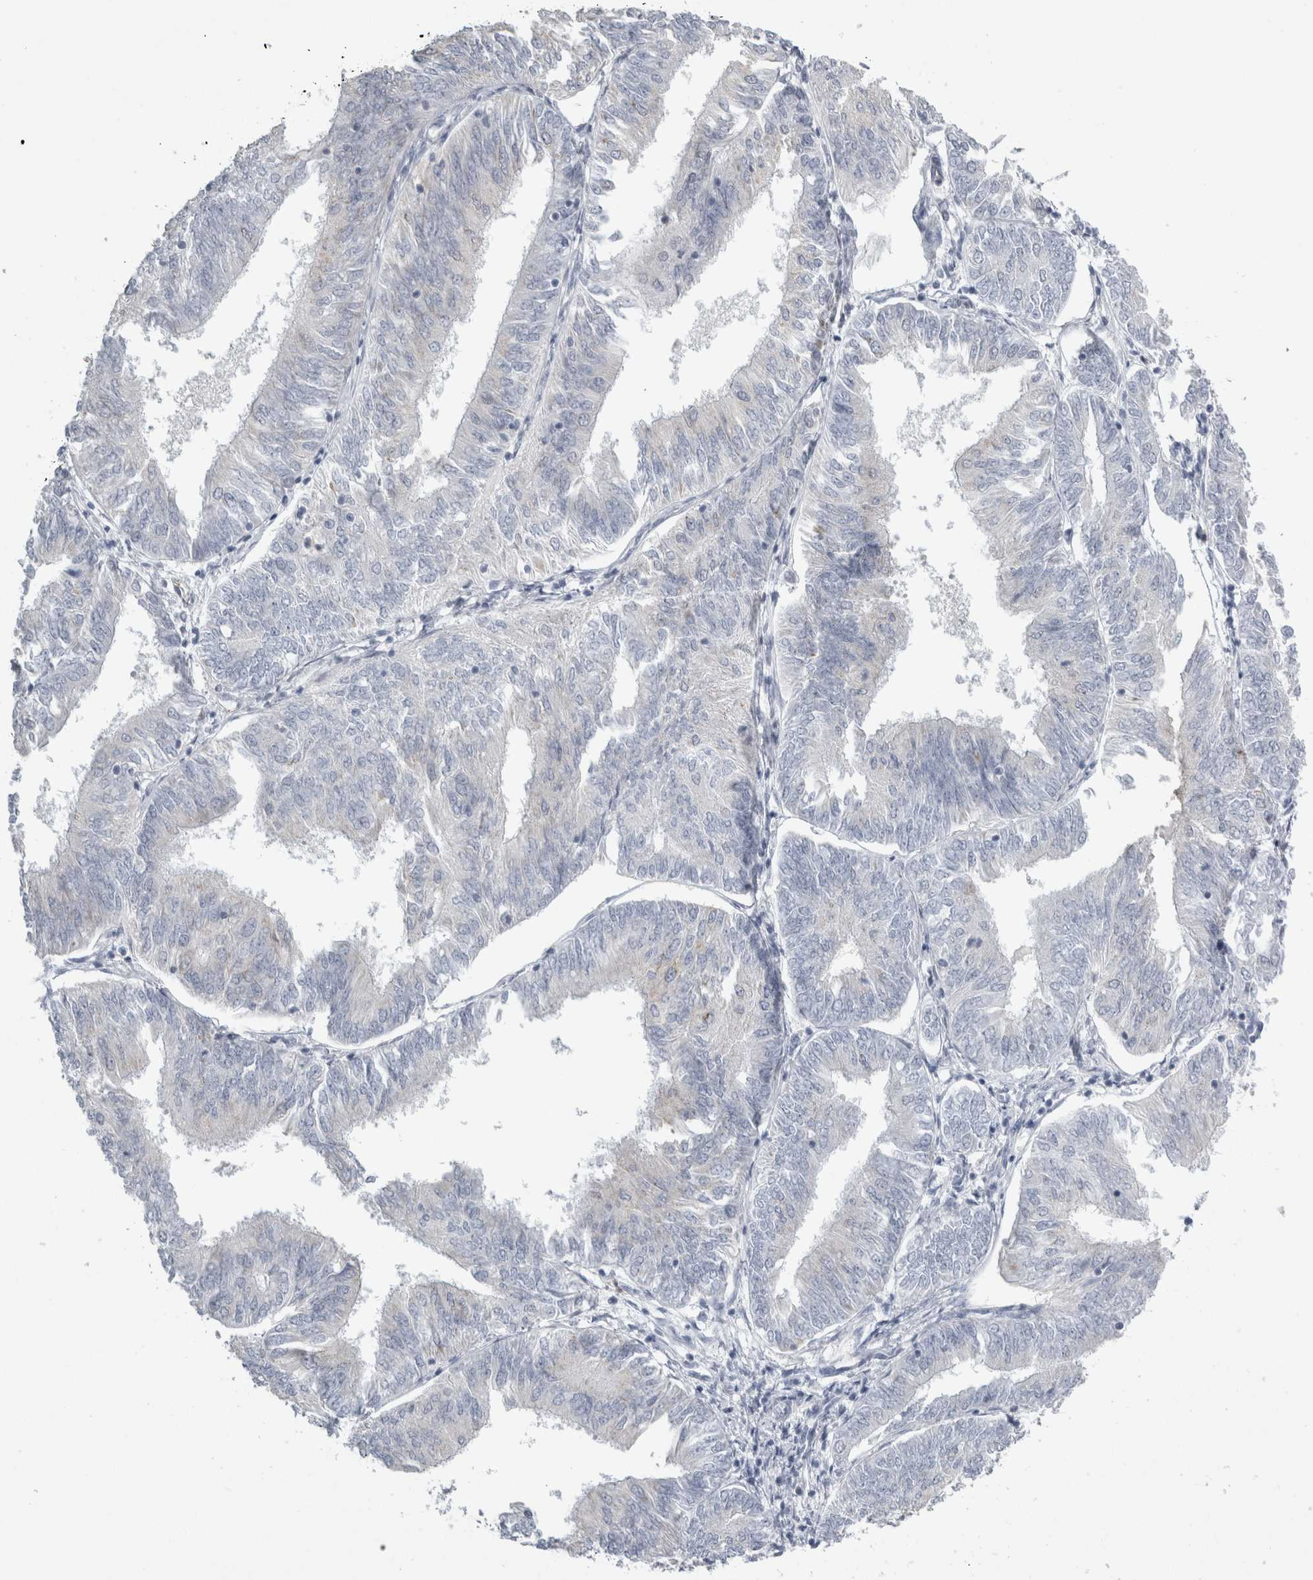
{"staining": {"intensity": "negative", "quantity": "none", "location": "none"}, "tissue": "endometrial cancer", "cell_type": "Tumor cells", "image_type": "cancer", "snomed": [{"axis": "morphology", "description": "Adenocarcinoma, NOS"}, {"axis": "topography", "description": "Endometrium"}], "caption": "IHC of endometrial cancer (adenocarcinoma) reveals no expression in tumor cells.", "gene": "PLIN1", "patient": {"sex": "female", "age": 58}}